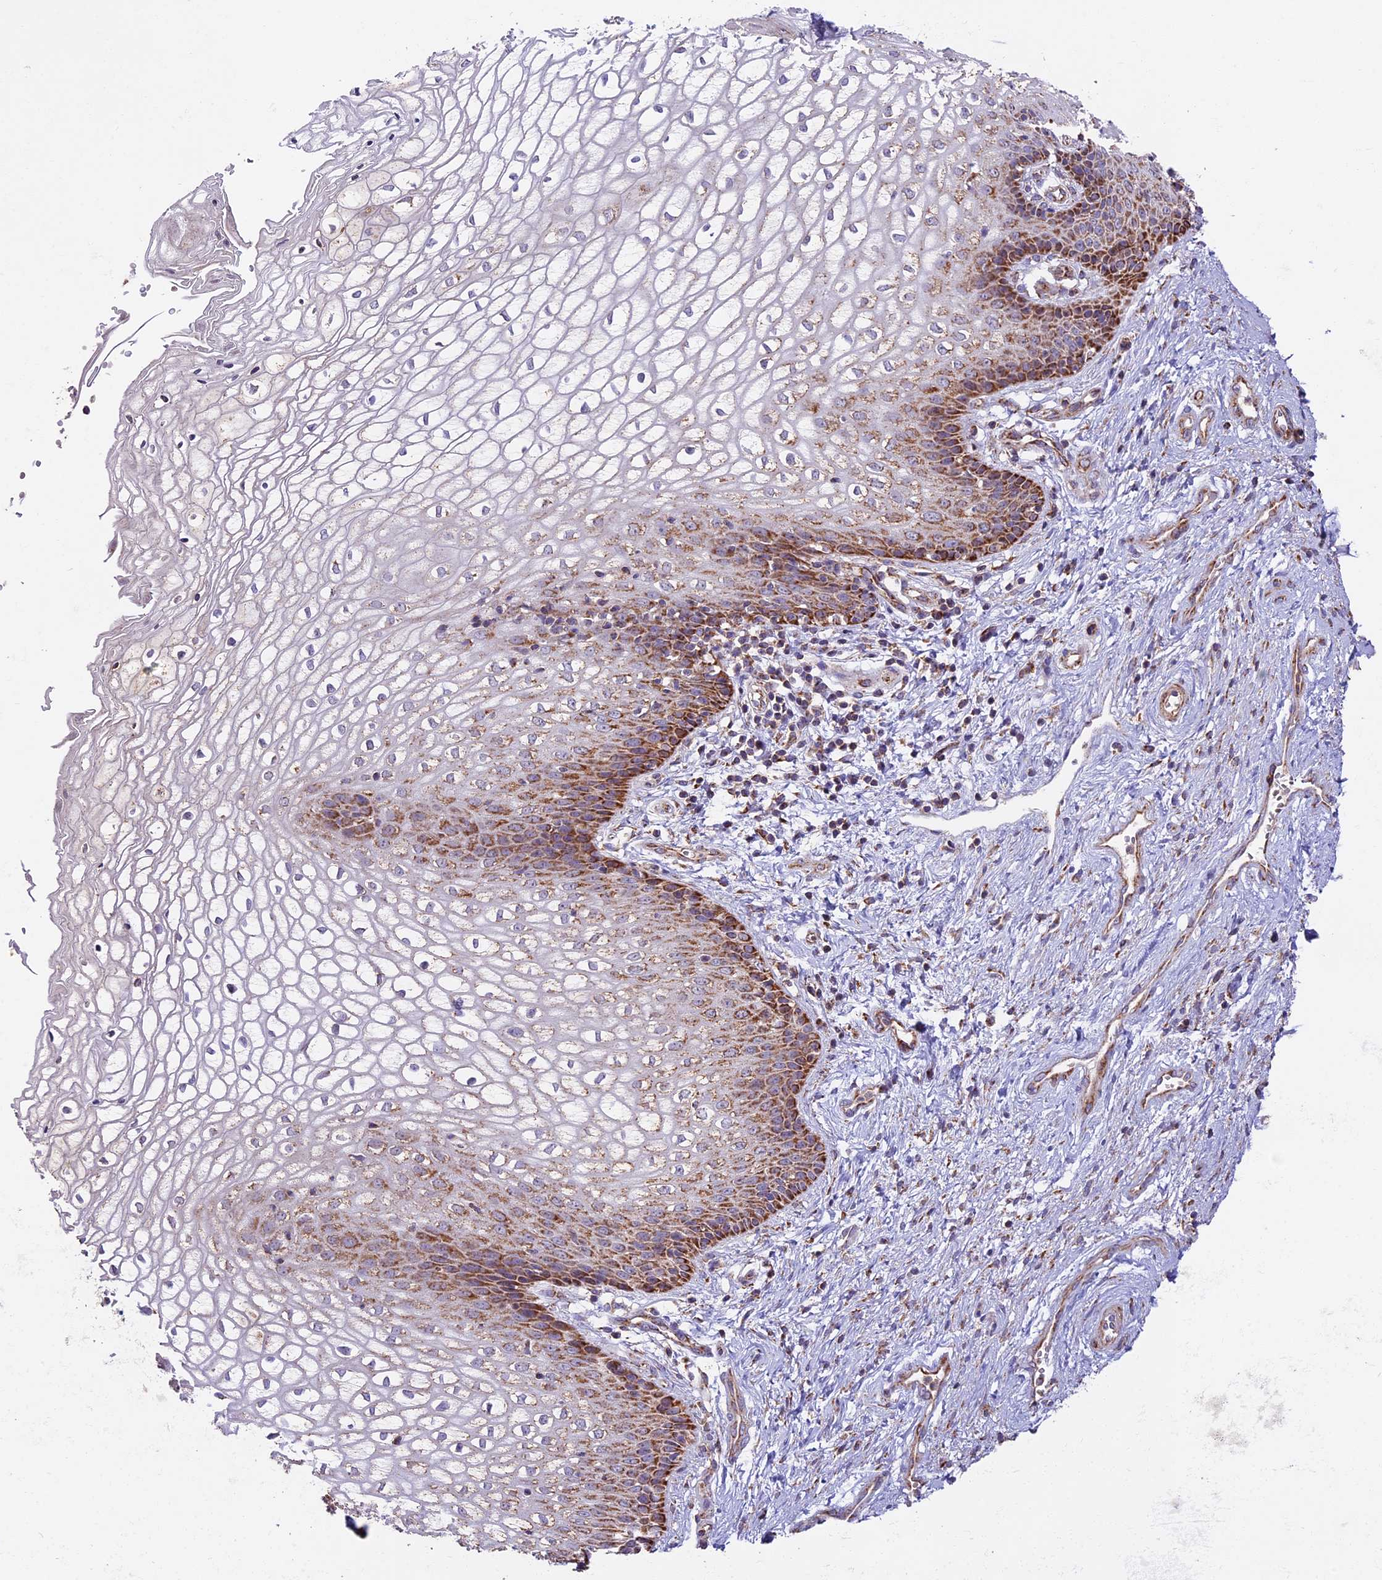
{"staining": {"intensity": "moderate", "quantity": "25%-75%", "location": "cytoplasmic/membranous"}, "tissue": "vagina", "cell_type": "Squamous epithelial cells", "image_type": "normal", "snomed": [{"axis": "morphology", "description": "Normal tissue, NOS"}, {"axis": "topography", "description": "Vagina"}], "caption": "Brown immunohistochemical staining in unremarkable human vagina exhibits moderate cytoplasmic/membranous positivity in approximately 25%-75% of squamous epithelial cells. The staining was performed using DAB (3,3'-diaminobenzidine), with brown indicating positive protein expression. Nuclei are stained blue with hematoxylin.", "gene": "NDUFA8", "patient": {"sex": "female", "age": 34}}